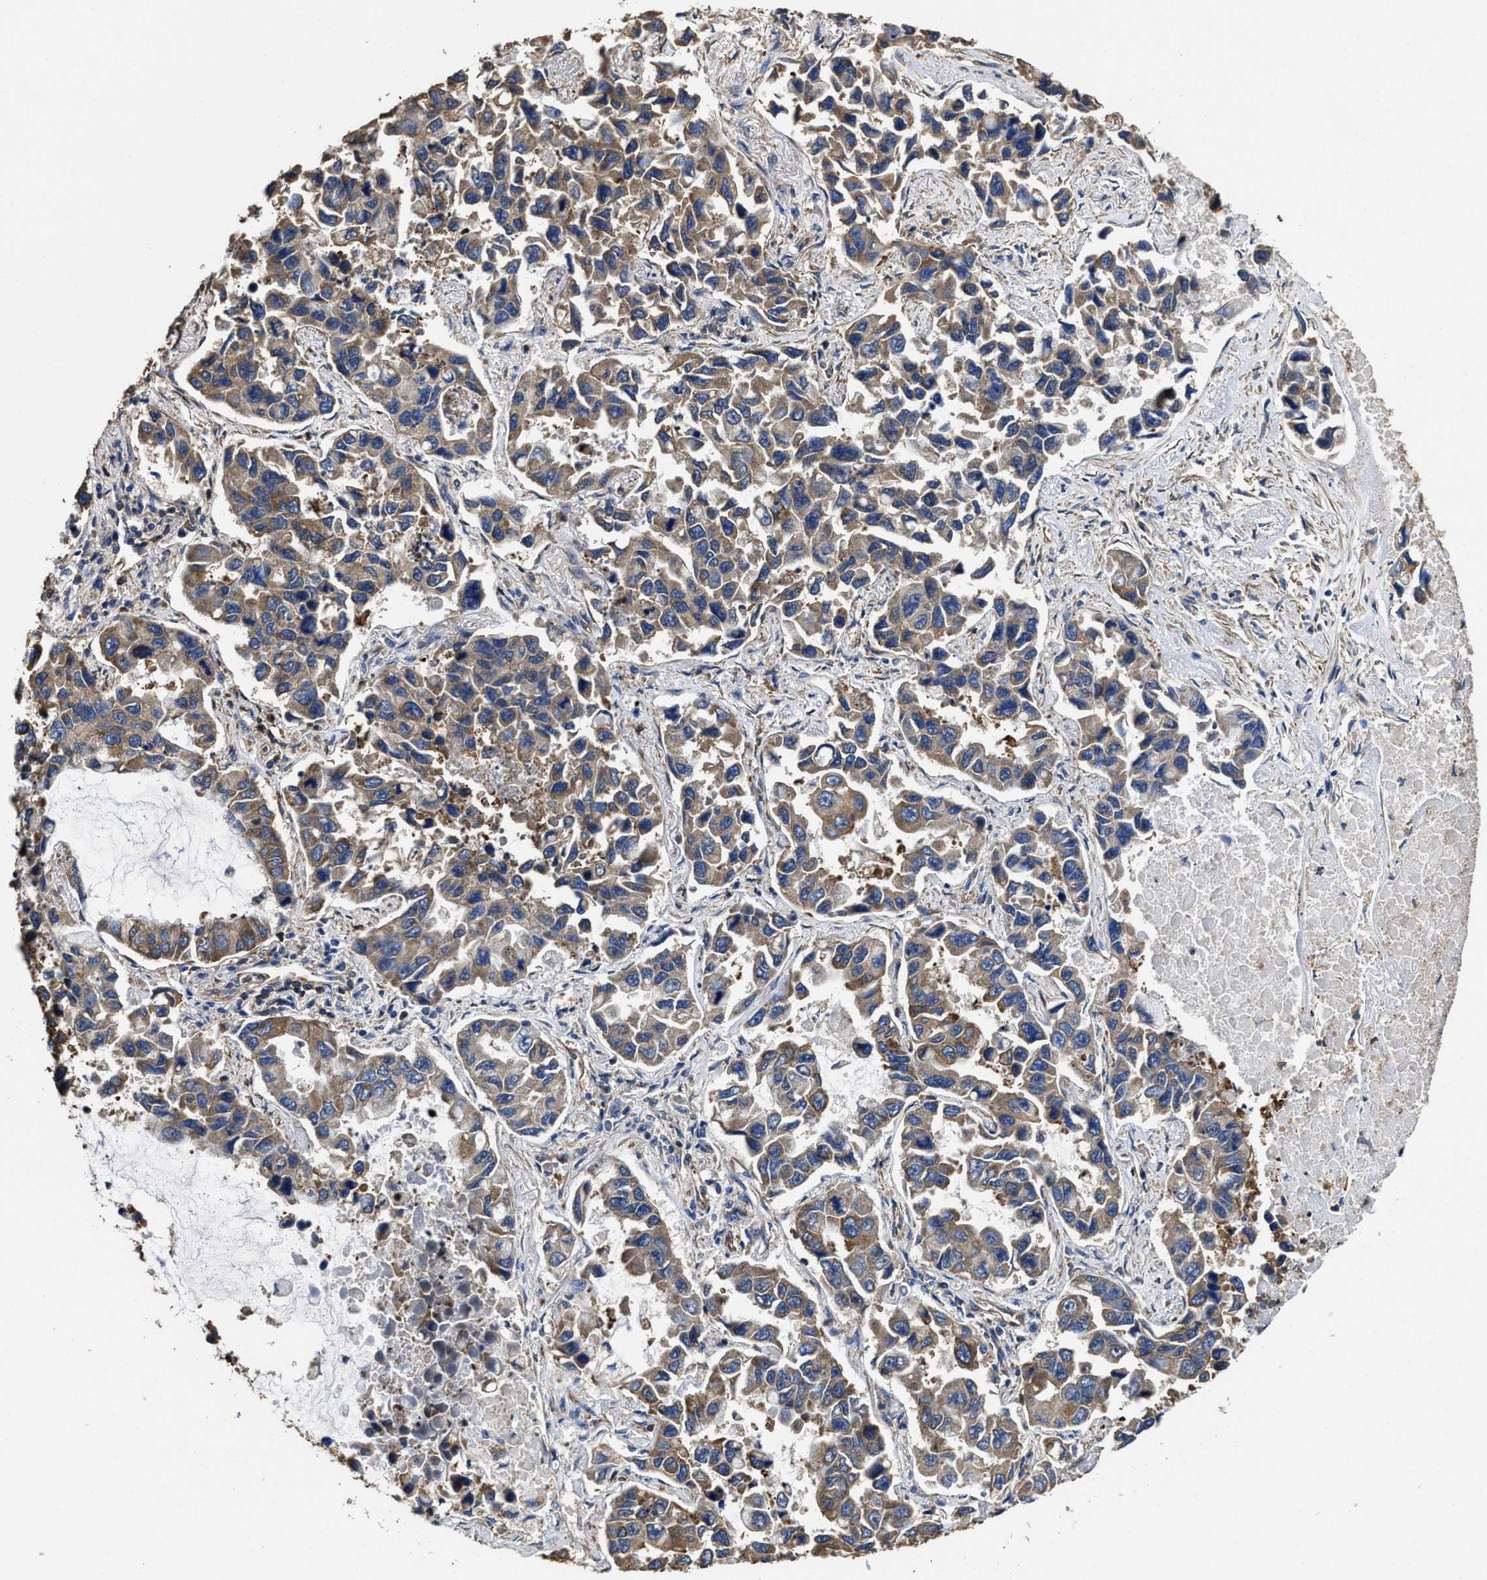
{"staining": {"intensity": "moderate", "quantity": "25%-75%", "location": "cytoplasmic/membranous"}, "tissue": "lung cancer", "cell_type": "Tumor cells", "image_type": "cancer", "snomed": [{"axis": "morphology", "description": "Adenocarcinoma, NOS"}, {"axis": "topography", "description": "Lung"}], "caption": "IHC of human lung cancer shows medium levels of moderate cytoplasmic/membranous staining in approximately 25%-75% of tumor cells.", "gene": "SFXN4", "patient": {"sex": "male", "age": 64}}